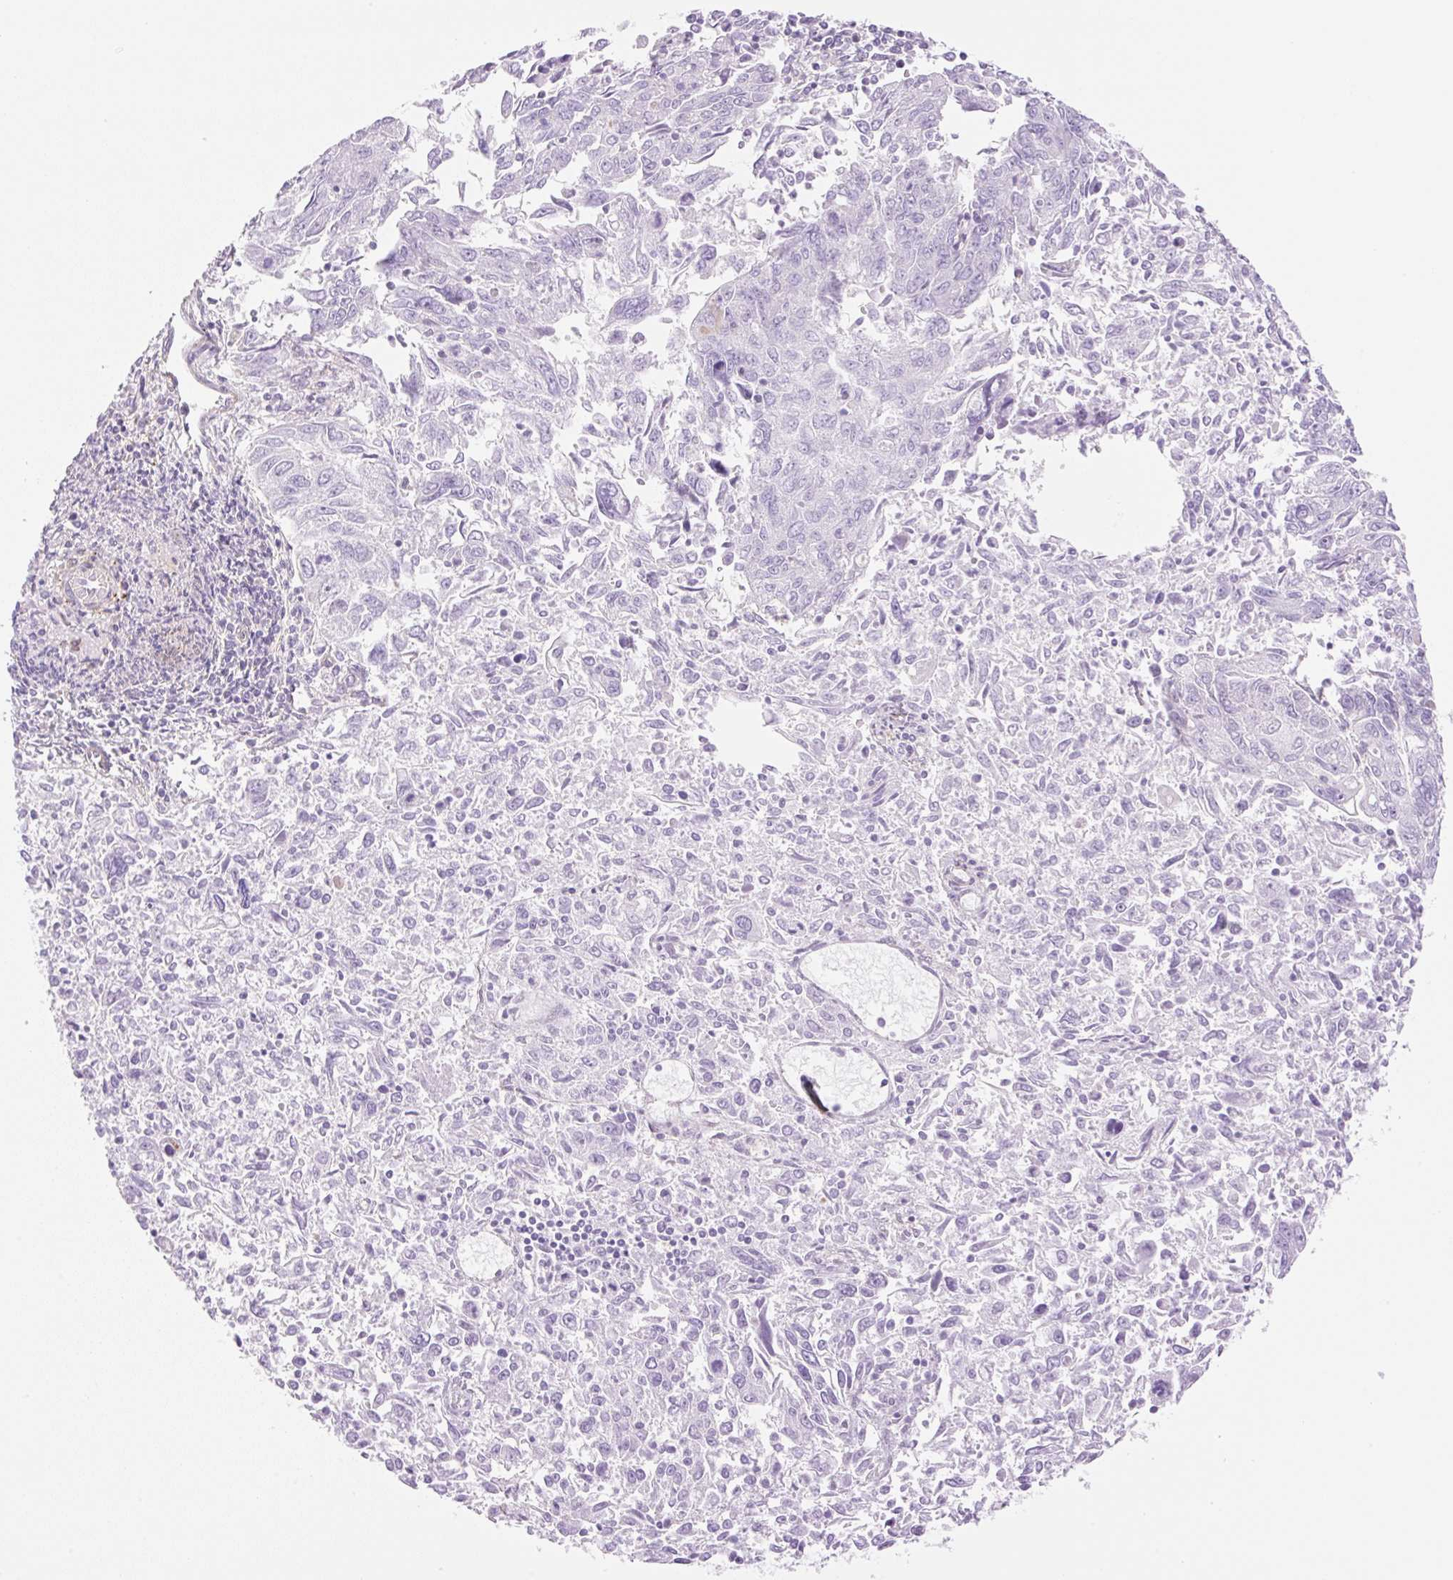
{"staining": {"intensity": "negative", "quantity": "none", "location": "none"}, "tissue": "endometrial cancer", "cell_type": "Tumor cells", "image_type": "cancer", "snomed": [{"axis": "morphology", "description": "Adenocarcinoma, NOS"}, {"axis": "topography", "description": "Endometrium"}], "caption": "Human endometrial adenocarcinoma stained for a protein using immunohistochemistry (IHC) exhibits no positivity in tumor cells.", "gene": "EHD3", "patient": {"sex": "female", "age": 42}}